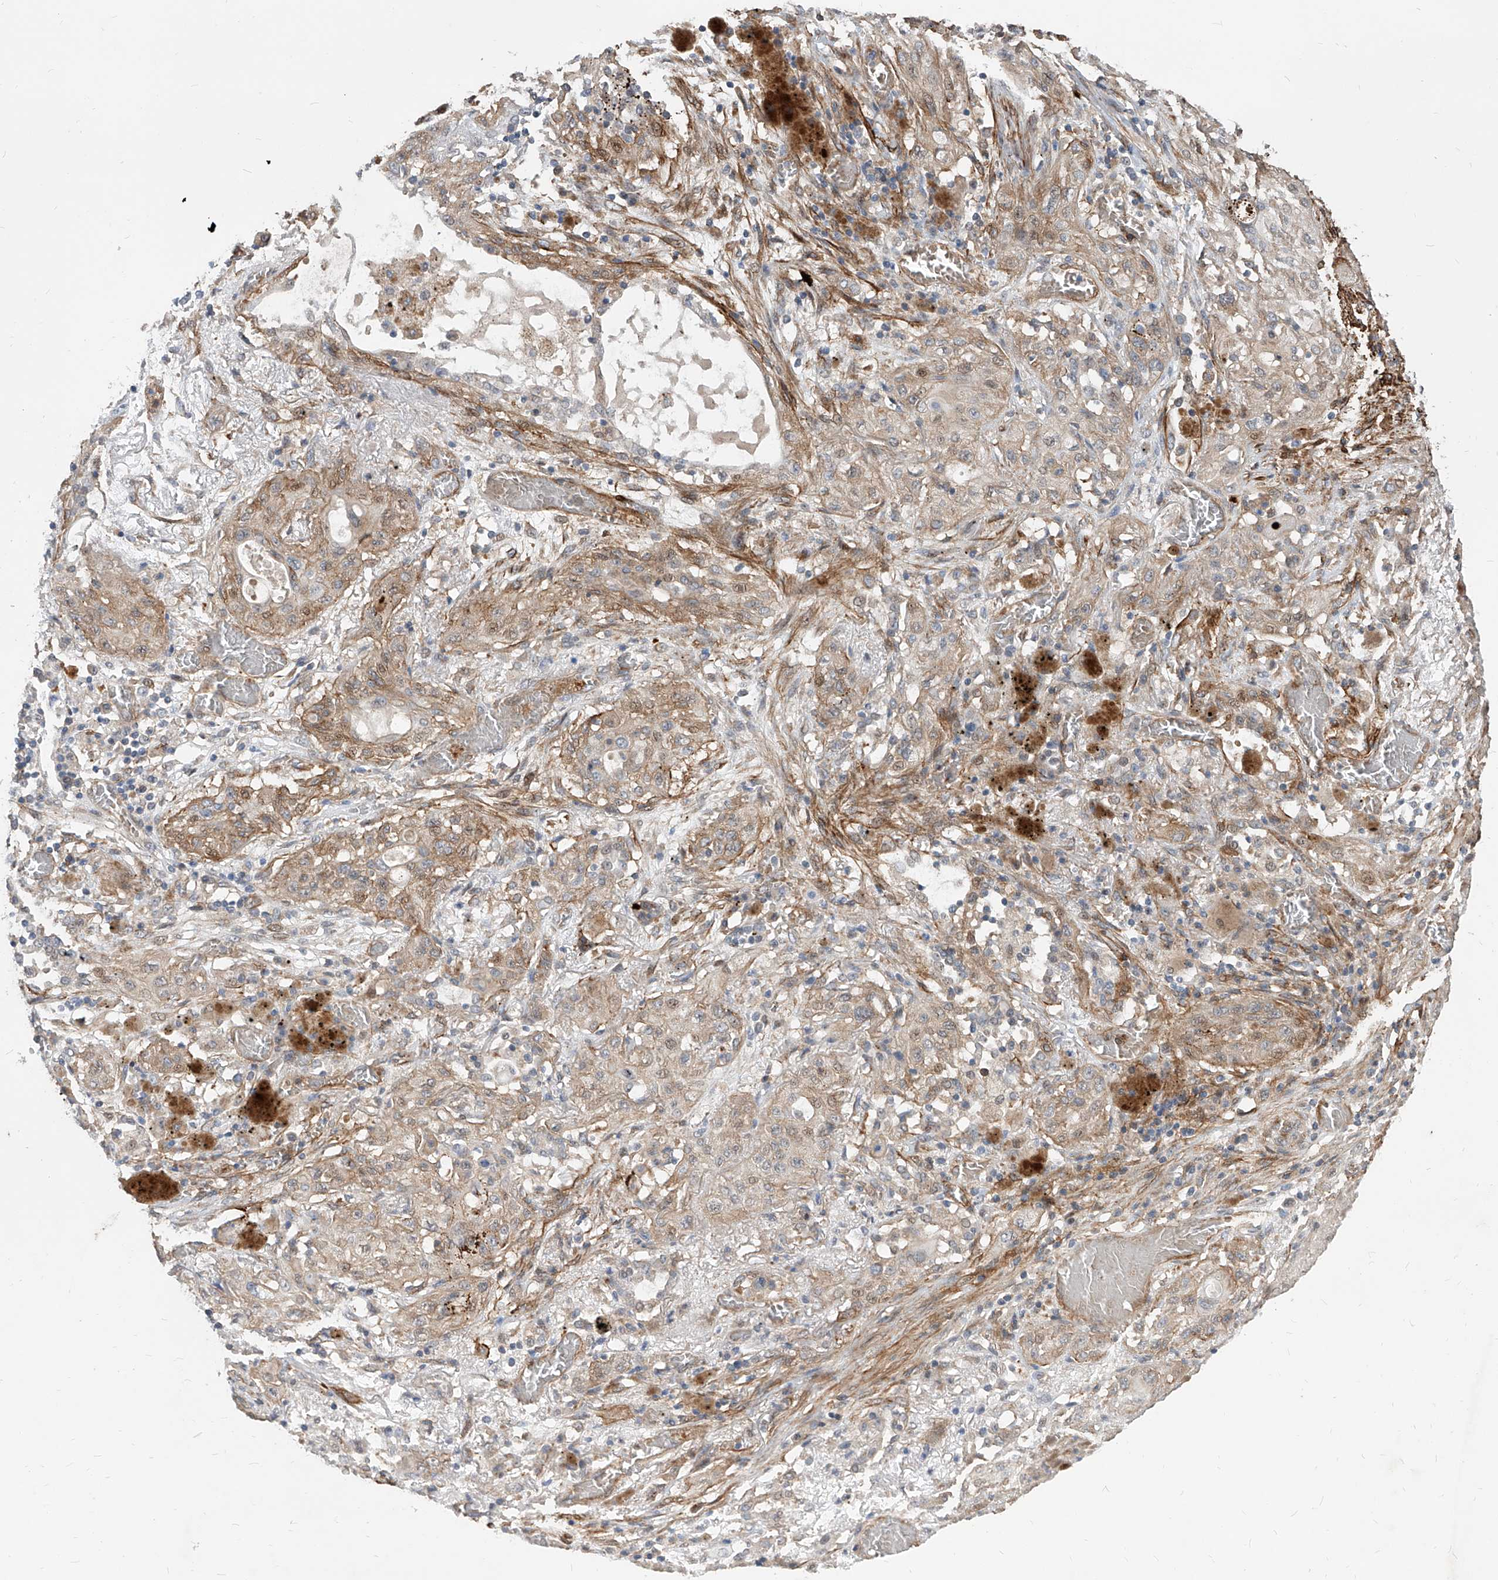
{"staining": {"intensity": "weak", "quantity": ">75%", "location": "cytoplasmic/membranous"}, "tissue": "lung cancer", "cell_type": "Tumor cells", "image_type": "cancer", "snomed": [{"axis": "morphology", "description": "Squamous cell carcinoma, NOS"}, {"axis": "topography", "description": "Lung"}], "caption": "DAB immunohistochemical staining of lung squamous cell carcinoma demonstrates weak cytoplasmic/membranous protein expression in about >75% of tumor cells. (brown staining indicates protein expression, while blue staining denotes nuclei).", "gene": "FAM83B", "patient": {"sex": "female", "age": 47}}